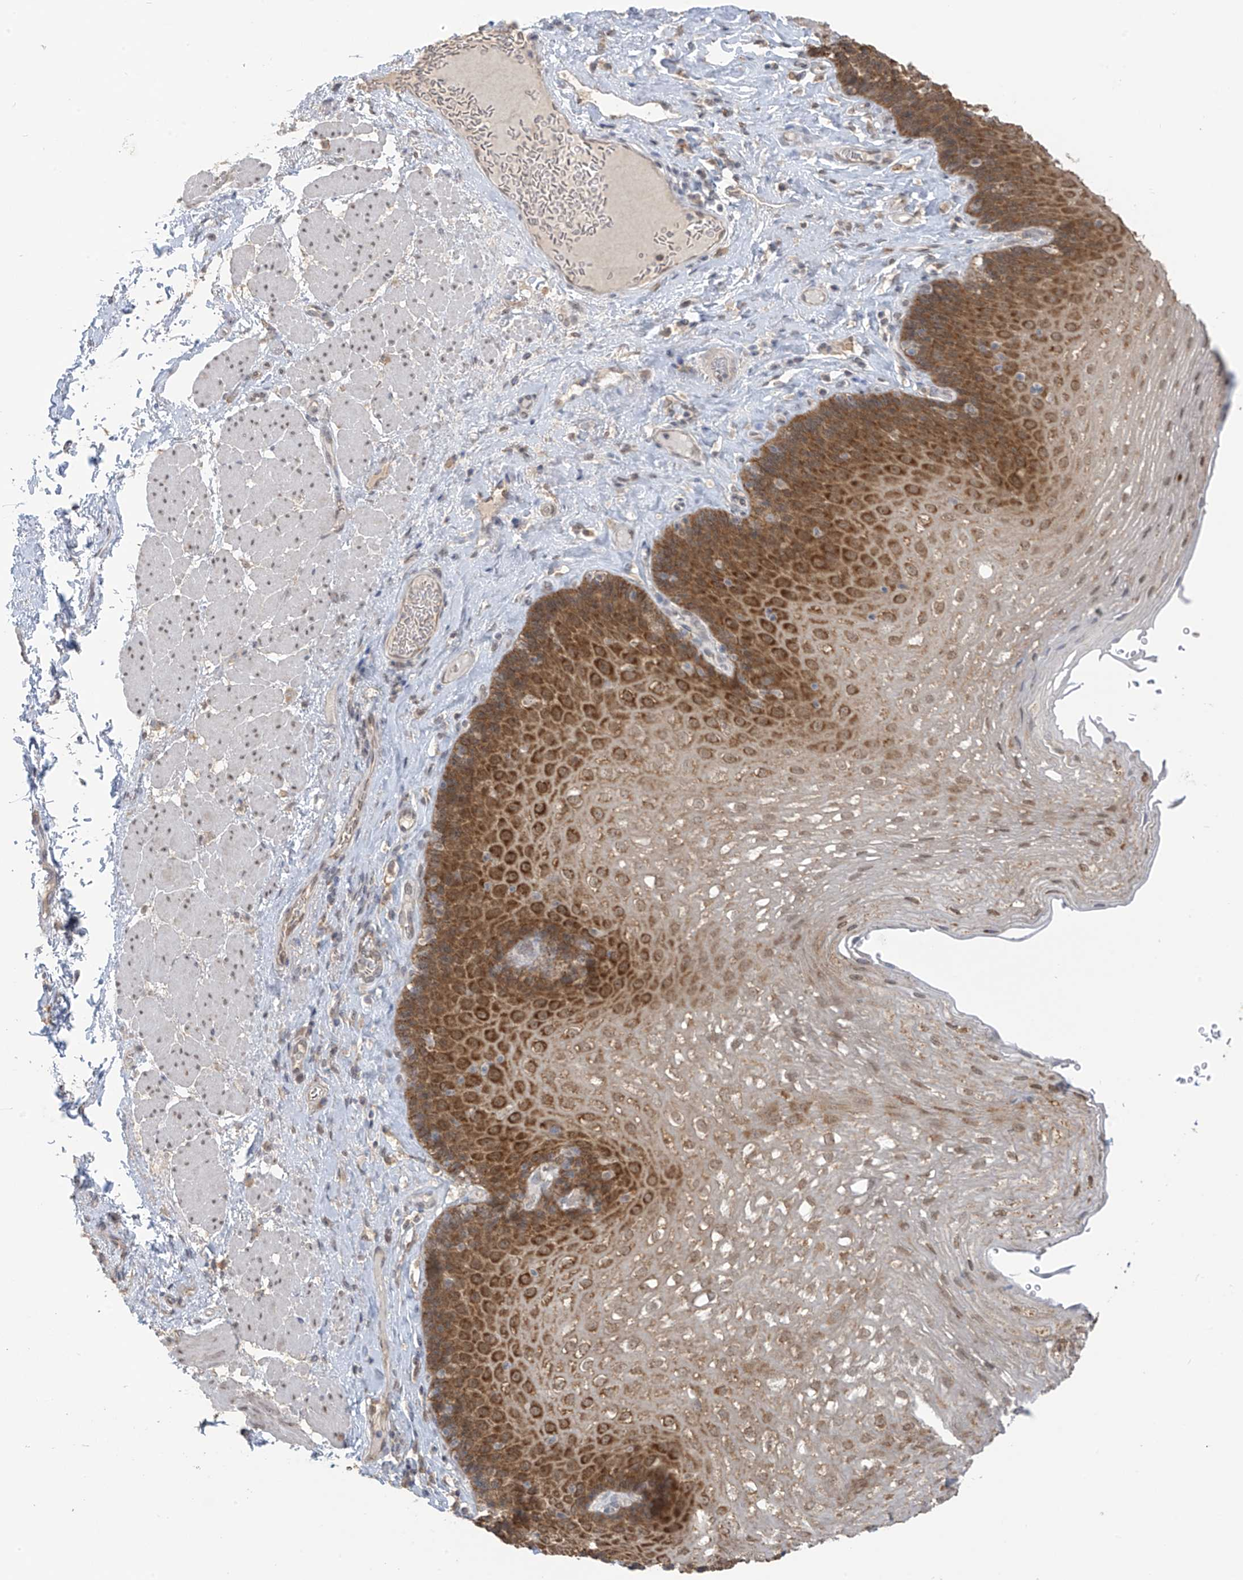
{"staining": {"intensity": "strong", "quantity": ">75%", "location": "cytoplasmic/membranous"}, "tissue": "esophagus", "cell_type": "Squamous epithelial cells", "image_type": "normal", "snomed": [{"axis": "morphology", "description": "Normal tissue, NOS"}, {"axis": "topography", "description": "Esophagus"}], "caption": "Immunohistochemical staining of benign esophagus displays high levels of strong cytoplasmic/membranous positivity in about >75% of squamous epithelial cells. (DAB IHC with brightfield microscopy, high magnification).", "gene": "KIAA1522", "patient": {"sex": "female", "age": 66}}